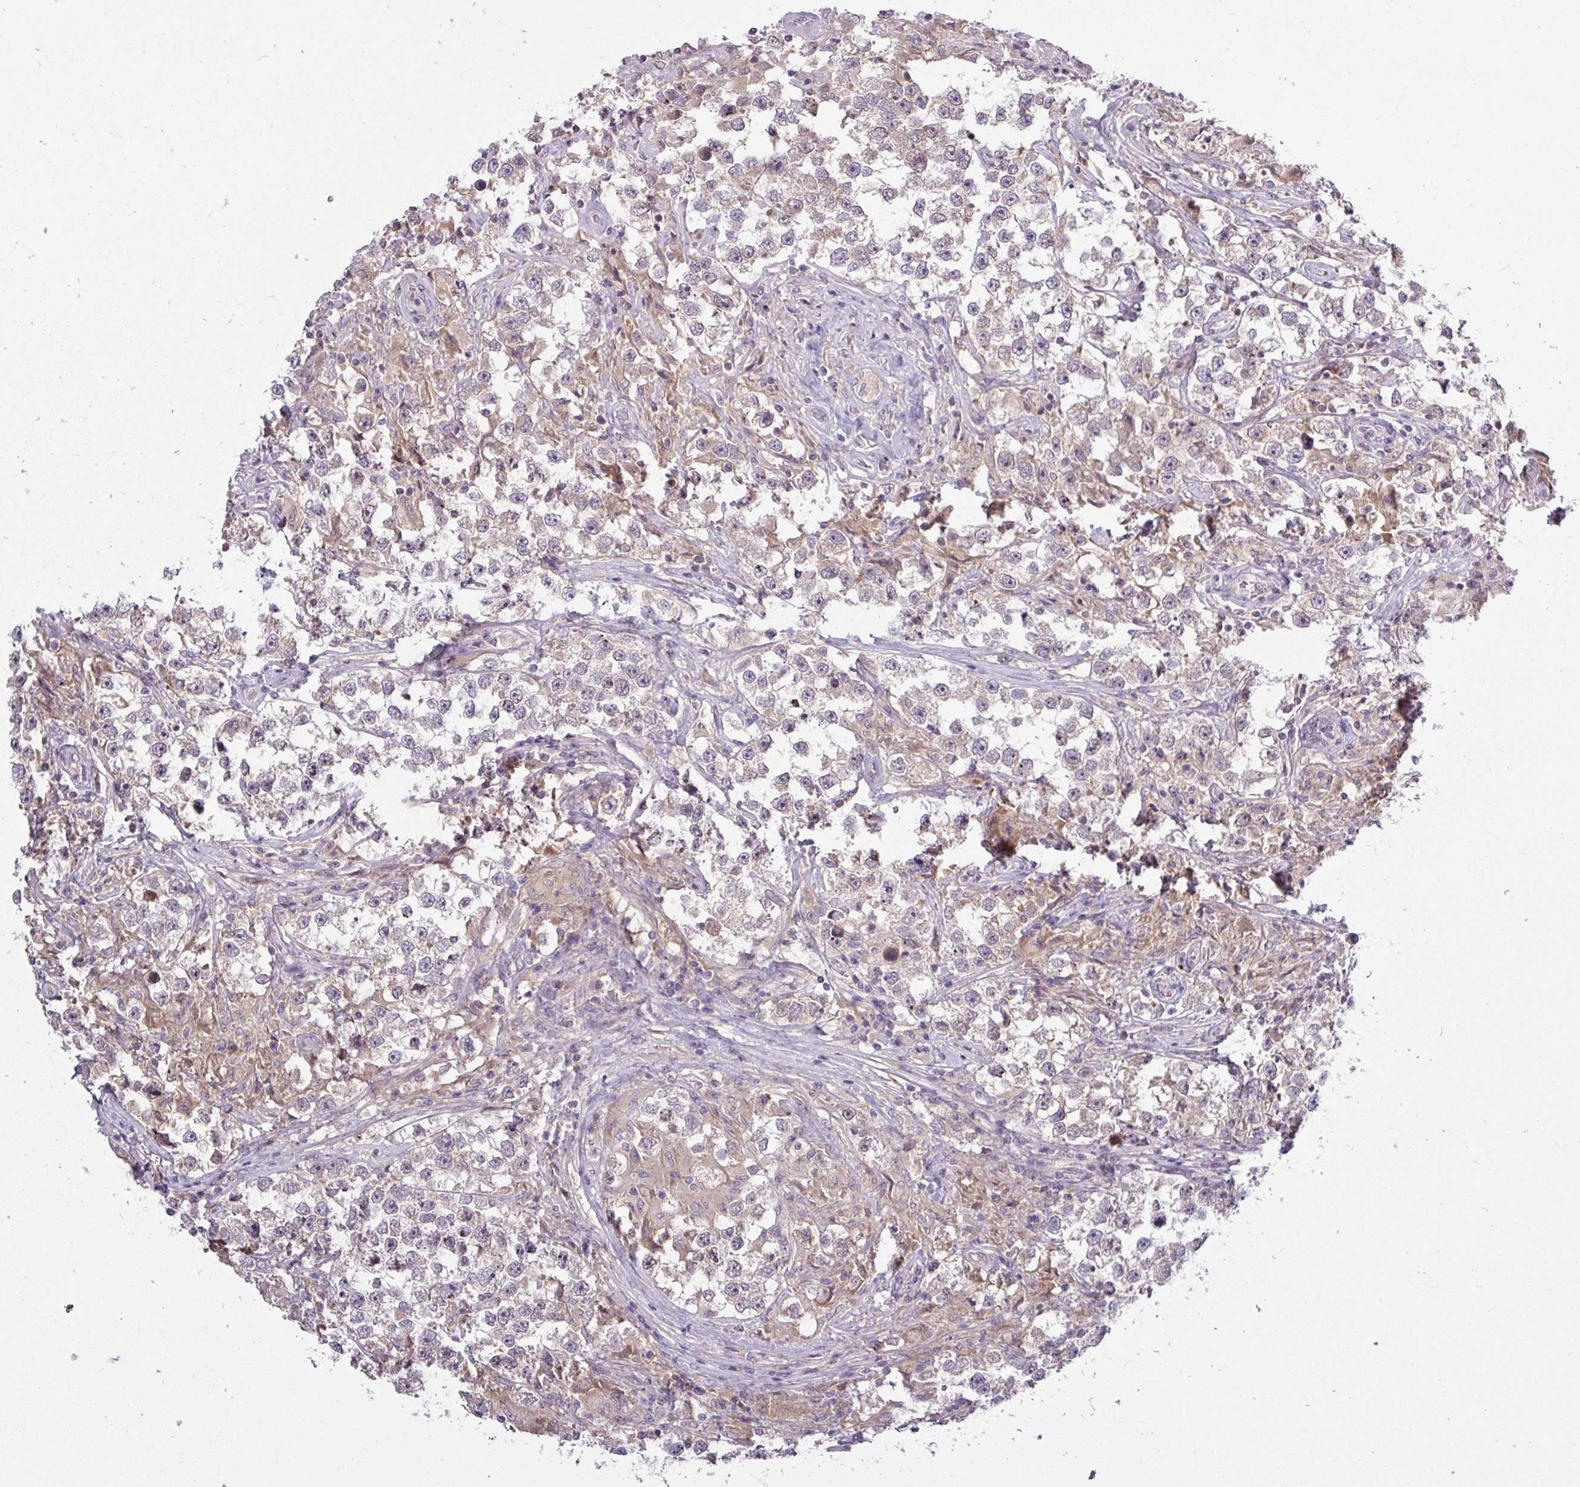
{"staining": {"intensity": "negative", "quantity": "none", "location": "none"}, "tissue": "testis cancer", "cell_type": "Tumor cells", "image_type": "cancer", "snomed": [{"axis": "morphology", "description": "Seminoma, NOS"}, {"axis": "topography", "description": "Testis"}], "caption": "Testis cancer (seminoma) was stained to show a protein in brown. There is no significant expression in tumor cells.", "gene": "TMEM62", "patient": {"sex": "male", "age": 46}}